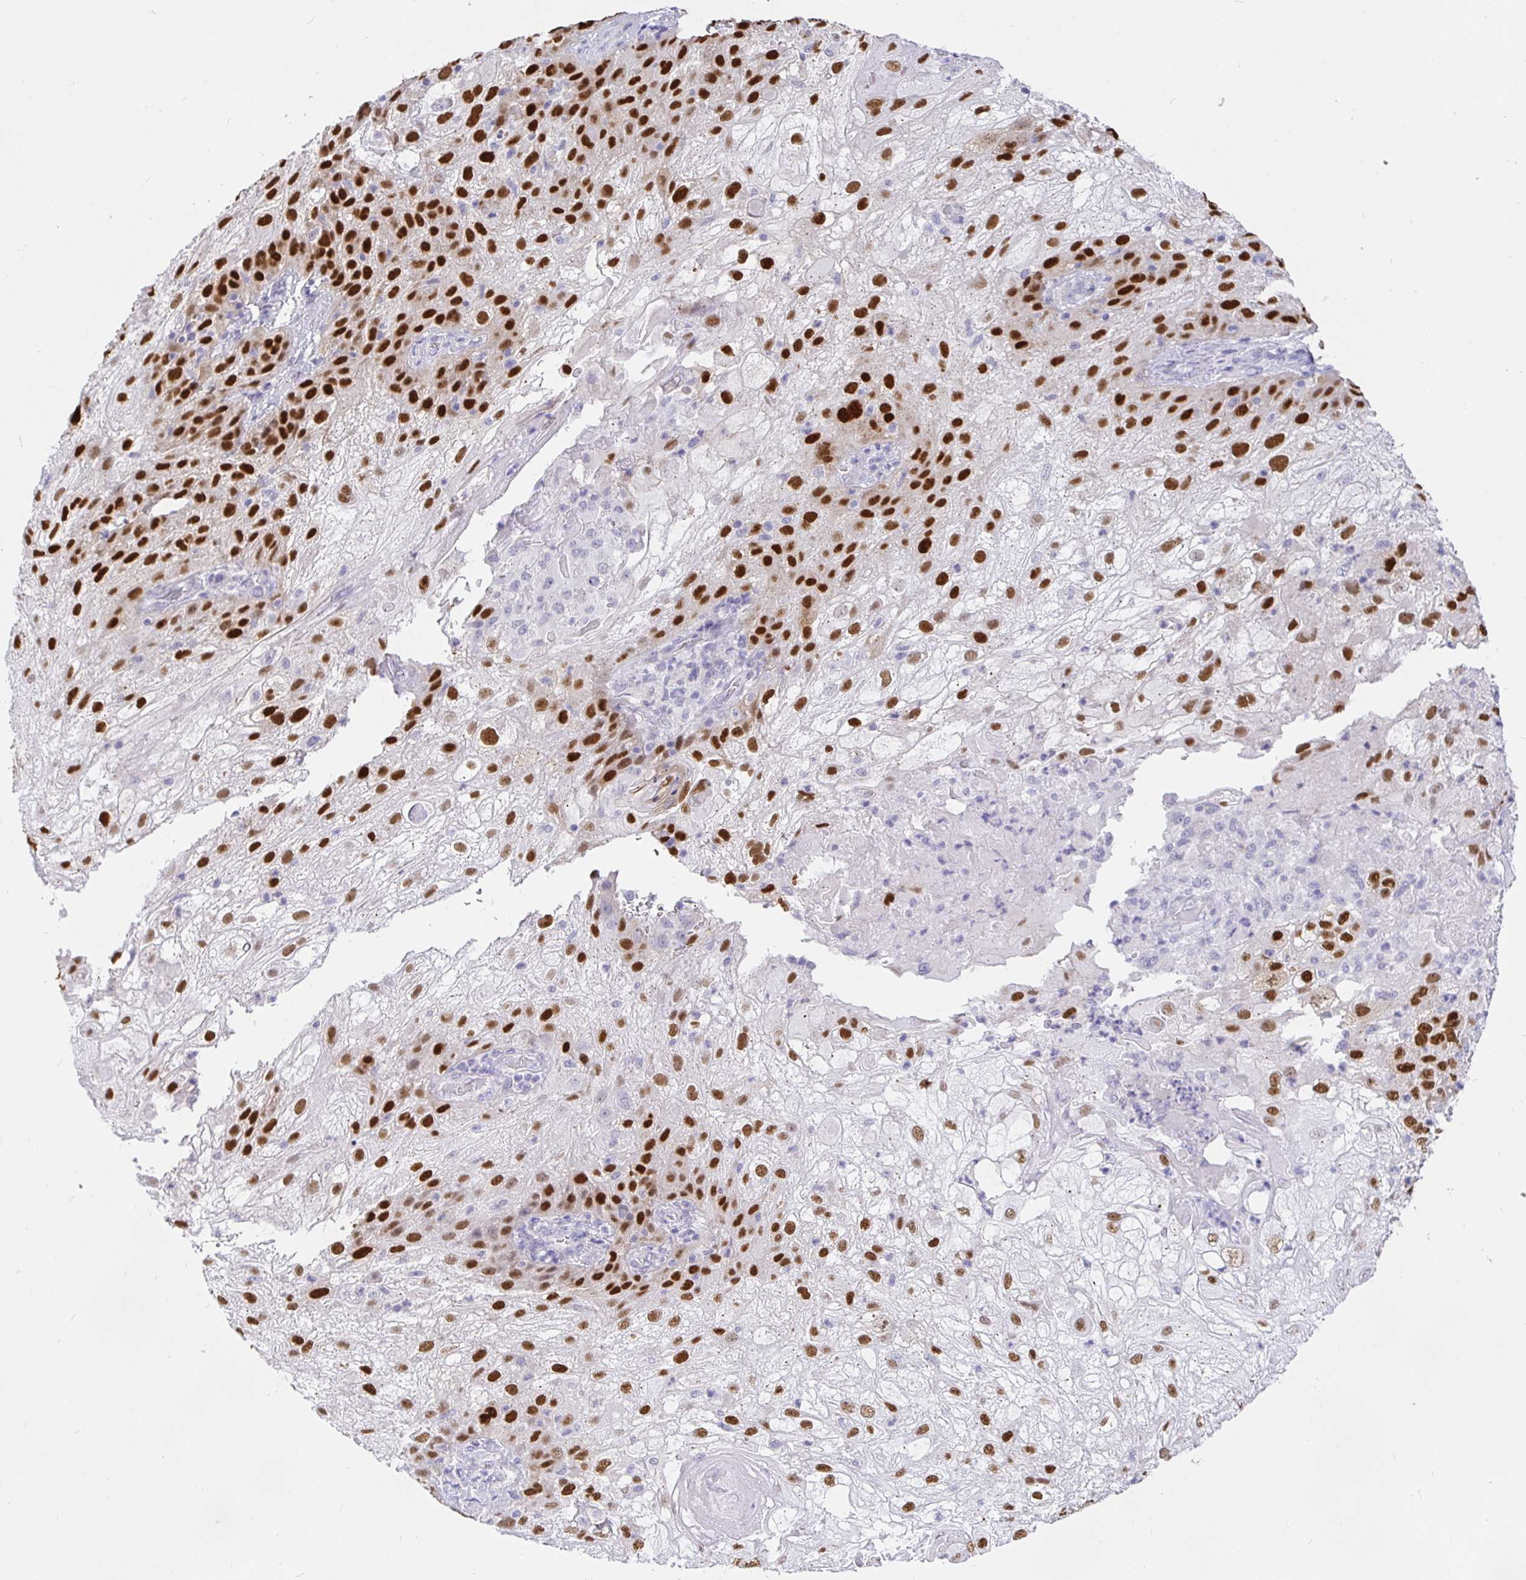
{"staining": {"intensity": "strong", "quantity": ">75%", "location": "nuclear"}, "tissue": "skin cancer", "cell_type": "Tumor cells", "image_type": "cancer", "snomed": [{"axis": "morphology", "description": "Normal tissue, NOS"}, {"axis": "morphology", "description": "Squamous cell carcinoma, NOS"}, {"axis": "topography", "description": "Skin"}], "caption": "IHC (DAB) staining of squamous cell carcinoma (skin) demonstrates strong nuclear protein staining in about >75% of tumor cells. Using DAB (3,3'-diaminobenzidine) (brown) and hematoxylin (blue) stains, captured at high magnification using brightfield microscopy.", "gene": "EZHIP", "patient": {"sex": "female", "age": 83}}